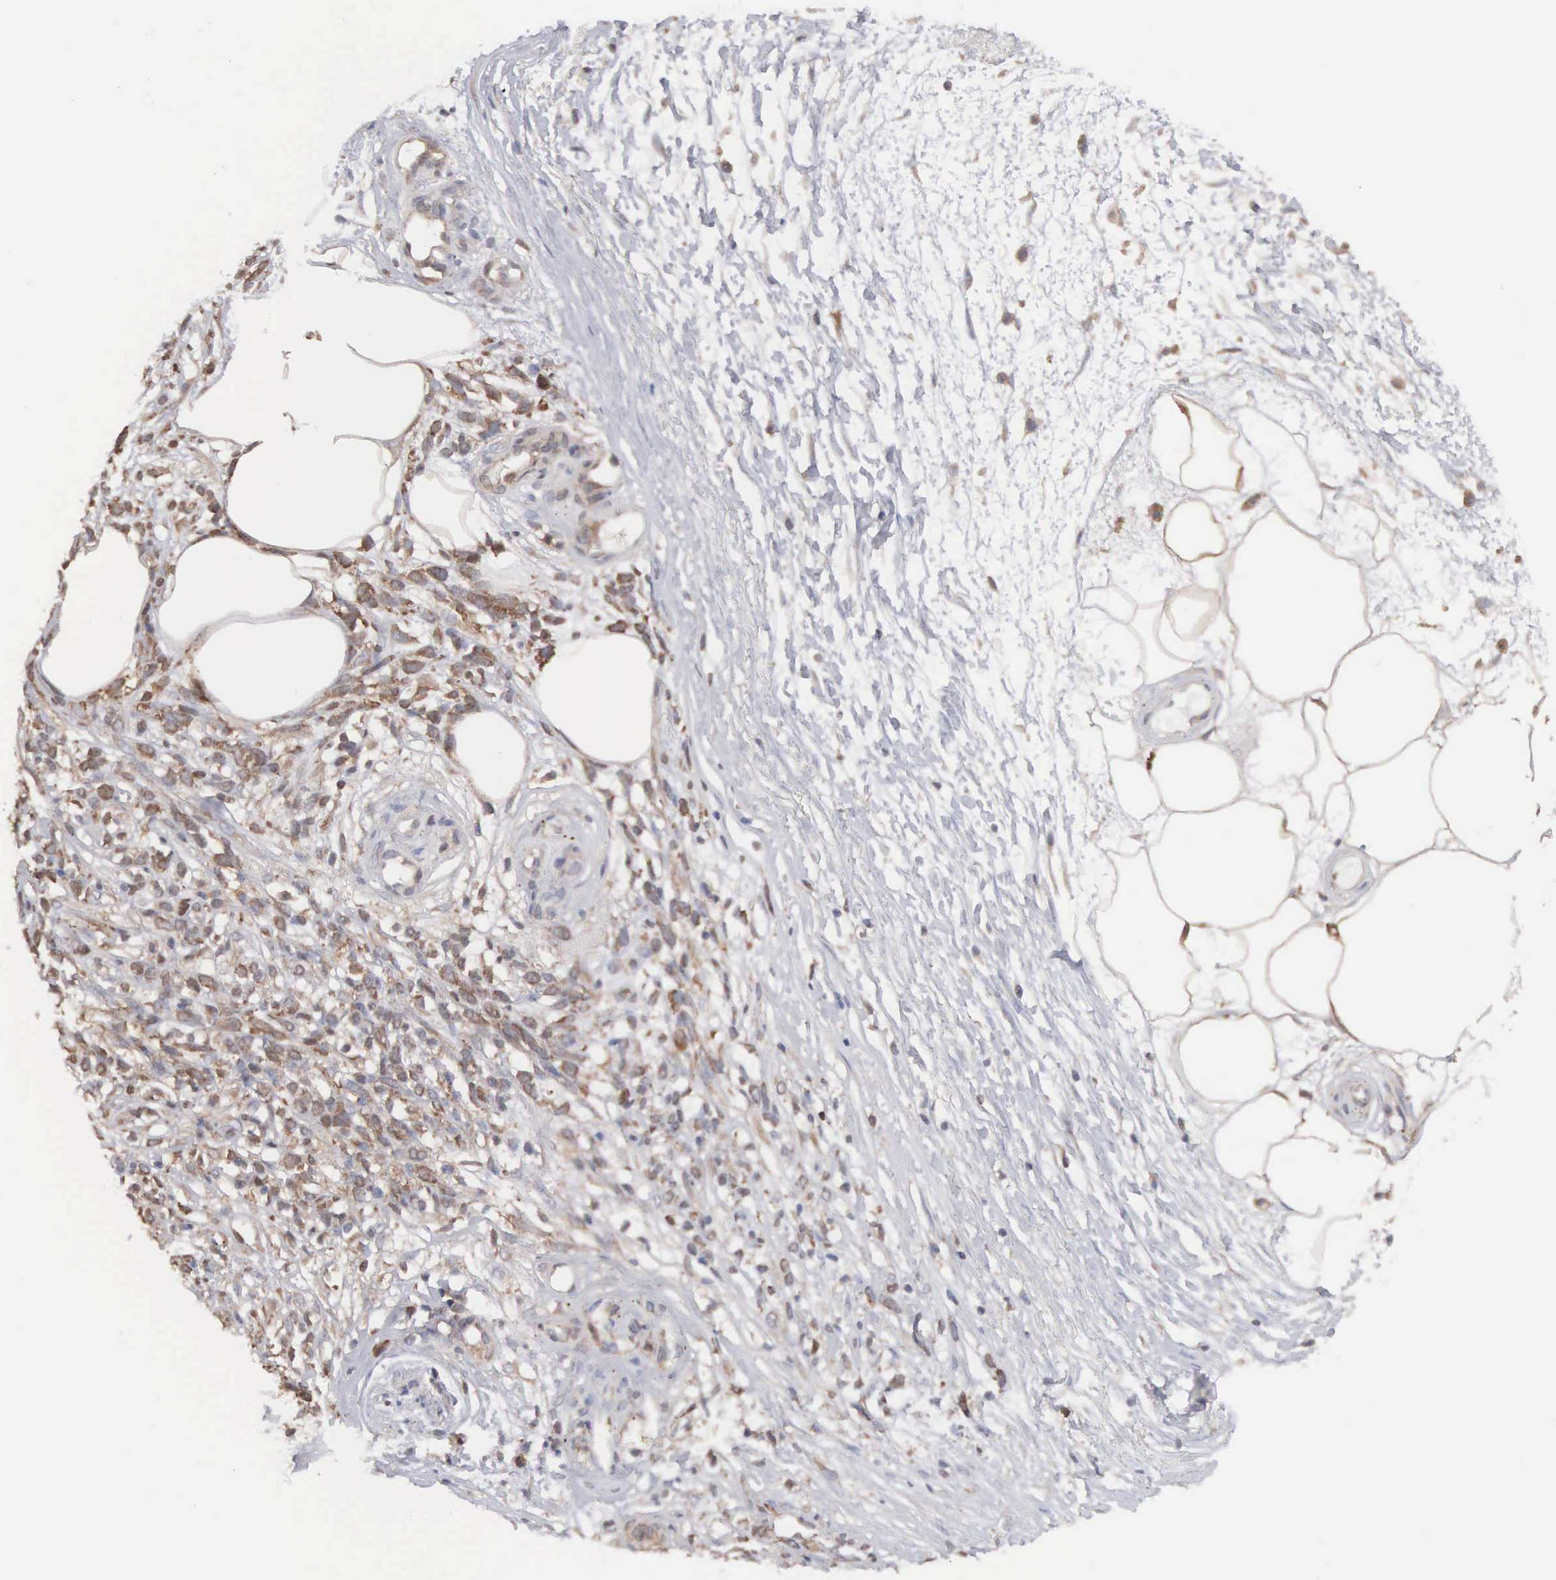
{"staining": {"intensity": "moderate", "quantity": "25%-75%", "location": "cytoplasmic/membranous"}, "tissue": "melanoma", "cell_type": "Tumor cells", "image_type": "cancer", "snomed": [{"axis": "morphology", "description": "Malignant melanoma, NOS"}, {"axis": "topography", "description": "Skin"}], "caption": "The immunohistochemical stain labels moderate cytoplasmic/membranous expression in tumor cells of malignant melanoma tissue.", "gene": "MTHFD1", "patient": {"sex": "female", "age": 85}}